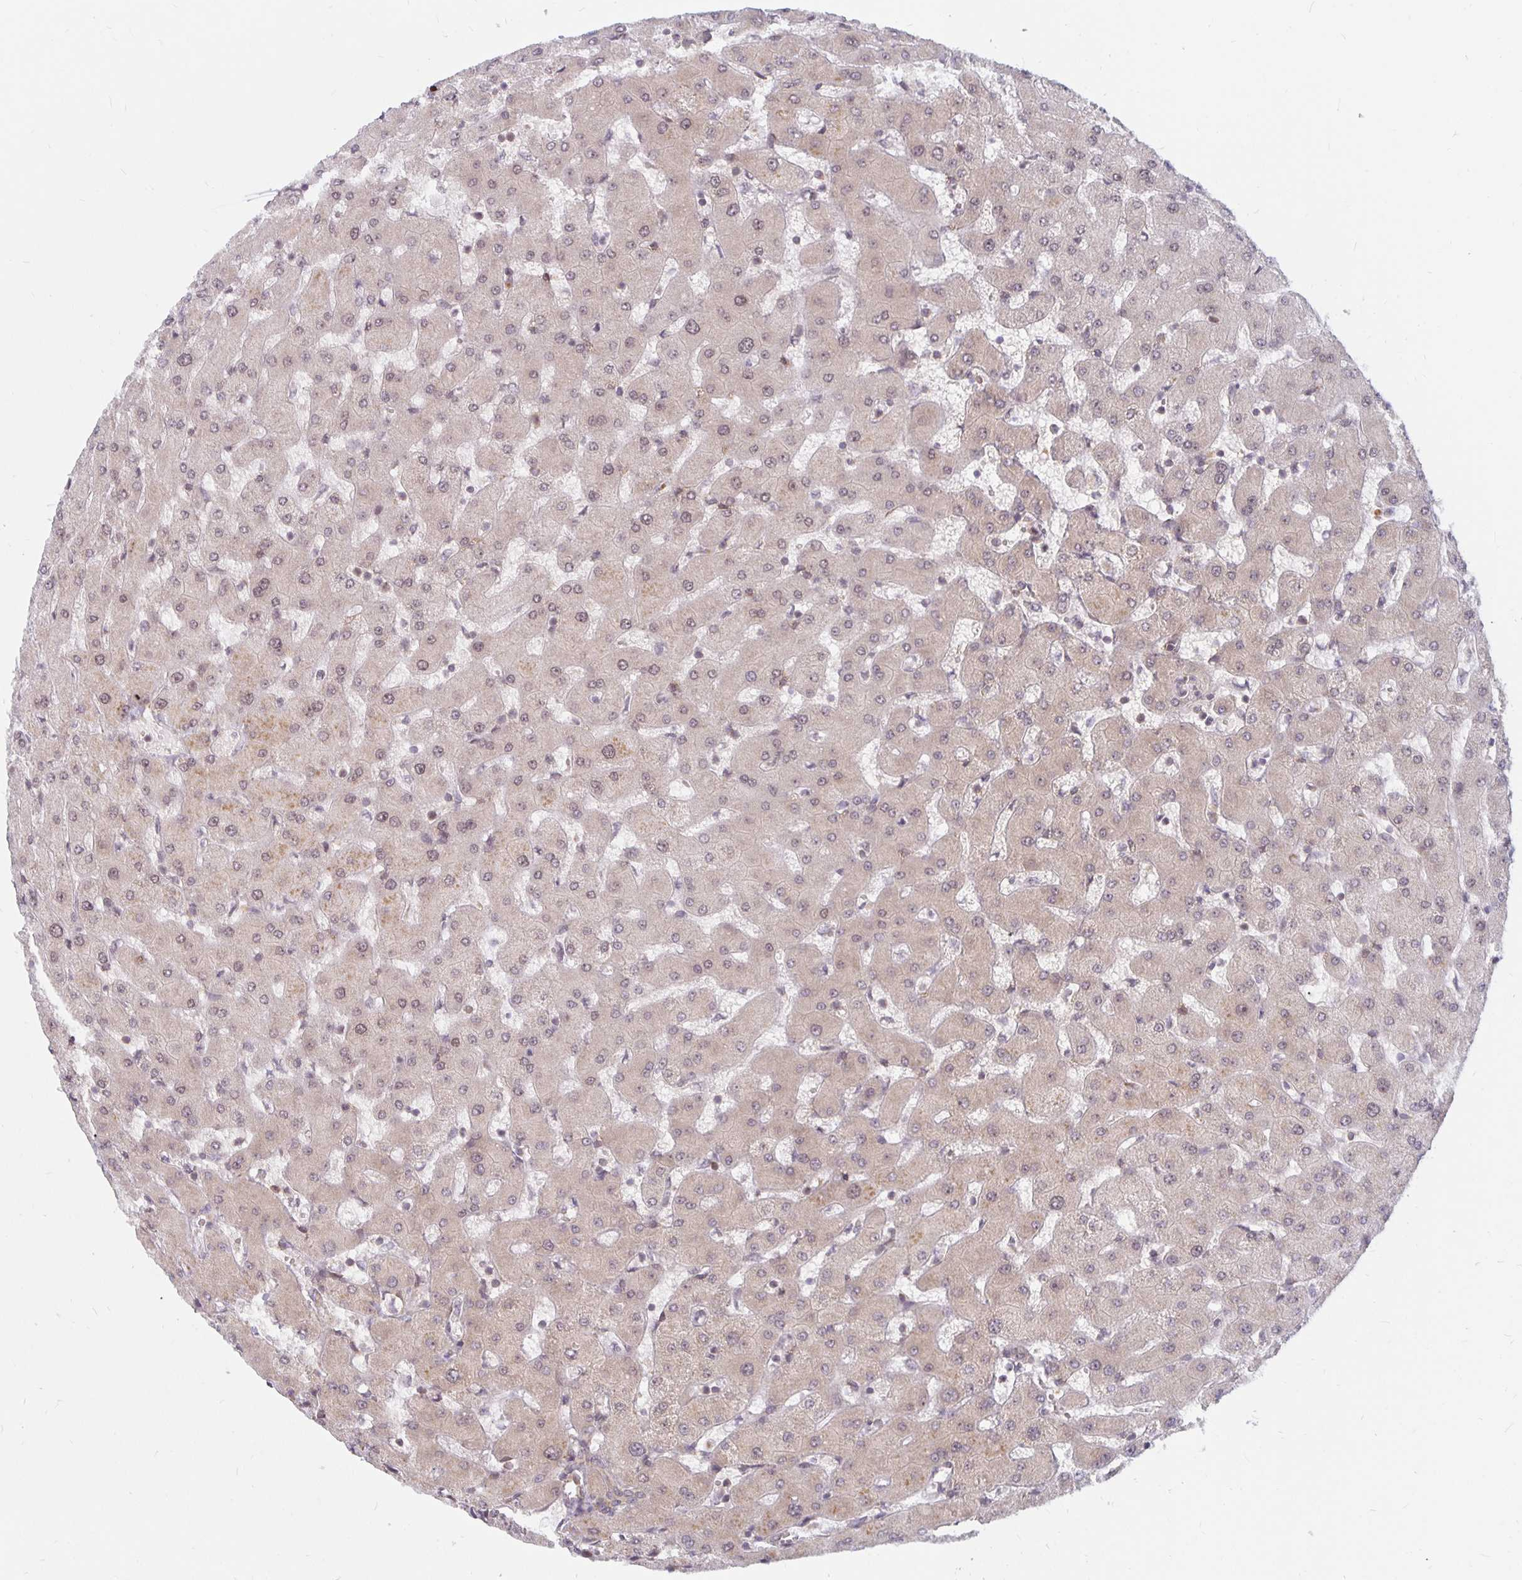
{"staining": {"intensity": "weak", "quantity": ">75%", "location": "cytoplasmic/membranous"}, "tissue": "liver", "cell_type": "Cholangiocytes", "image_type": "normal", "snomed": [{"axis": "morphology", "description": "Normal tissue, NOS"}, {"axis": "topography", "description": "Liver"}], "caption": "The immunohistochemical stain shows weak cytoplasmic/membranous positivity in cholangiocytes of benign liver. Nuclei are stained in blue.", "gene": "PDAP1", "patient": {"sex": "female", "age": 63}}